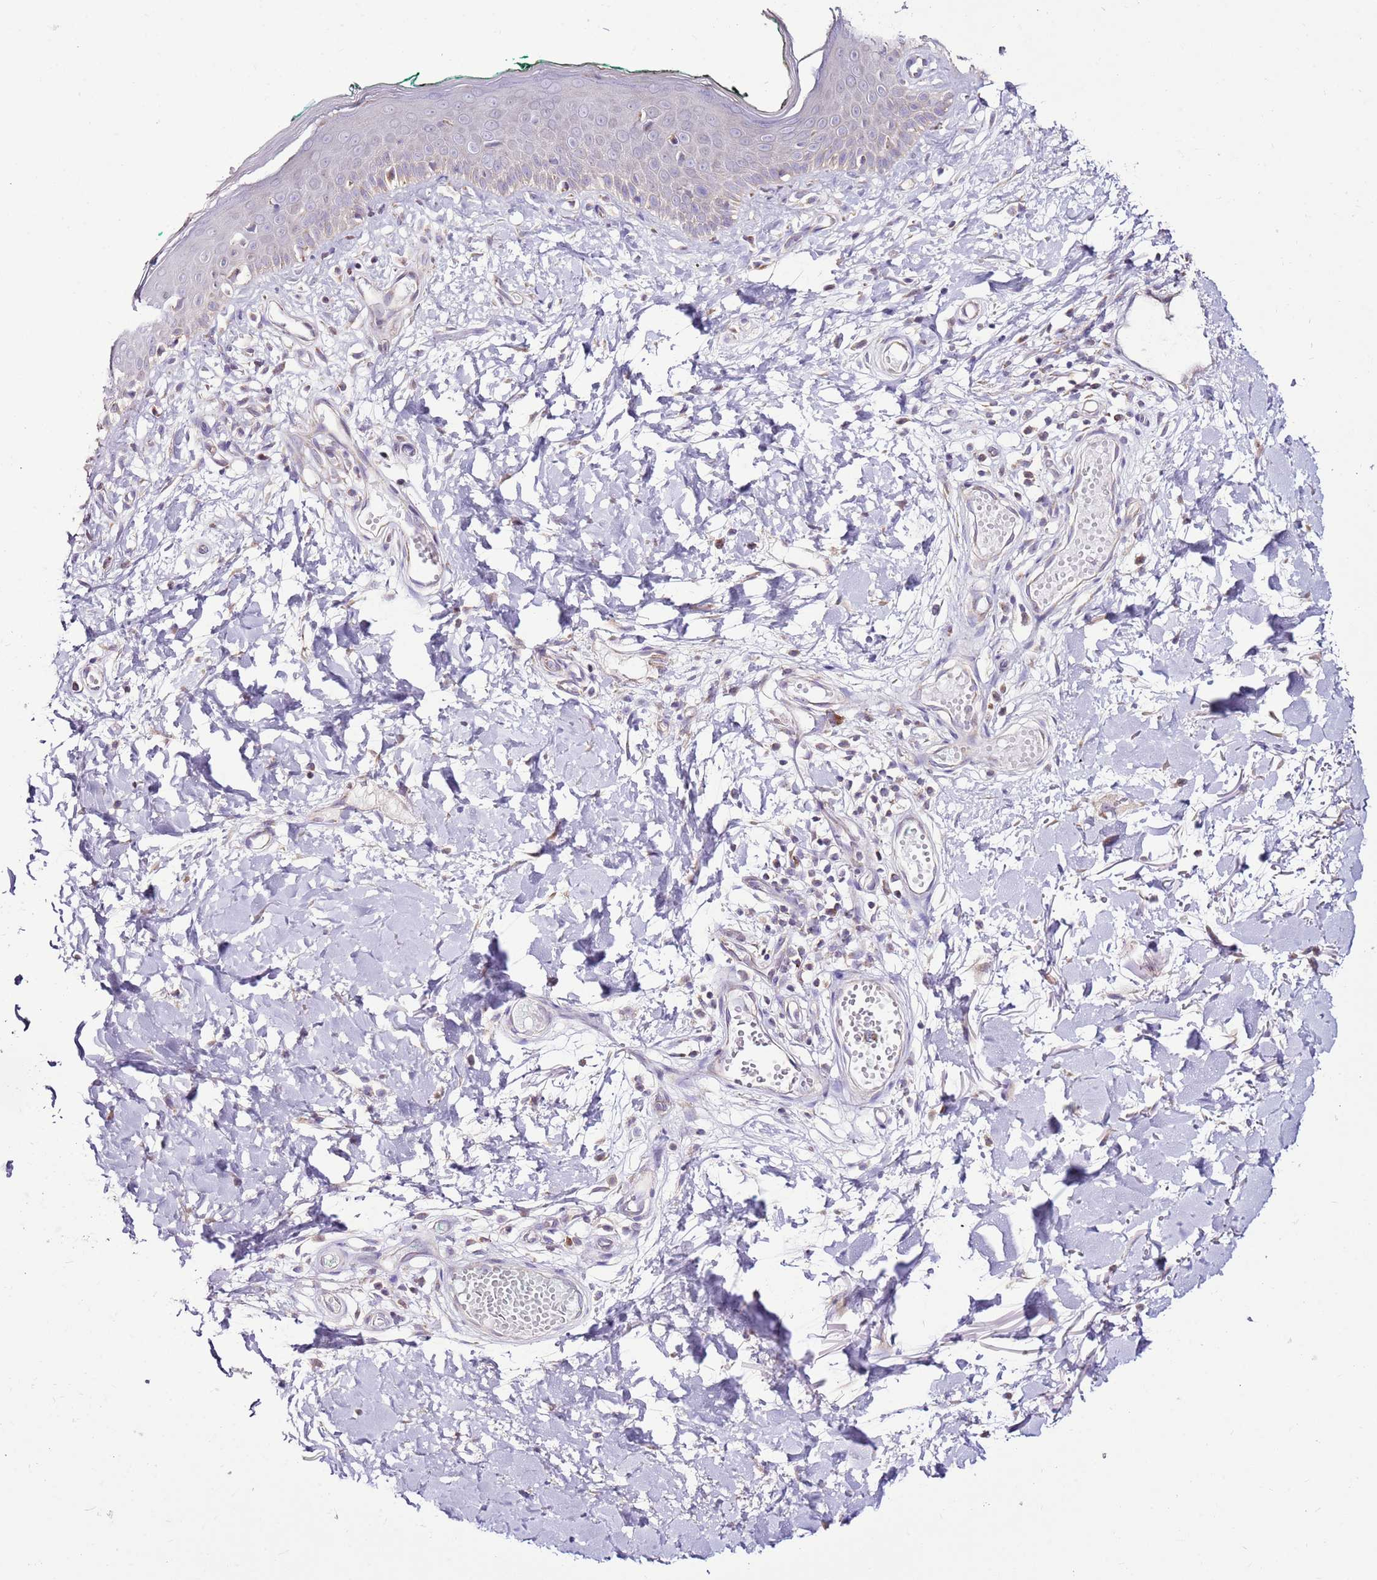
{"staining": {"intensity": "weak", "quantity": ">75%", "location": "cytoplasmic/membranous"}, "tissue": "skin", "cell_type": "Fibroblasts", "image_type": "normal", "snomed": [{"axis": "morphology", "description": "Normal tissue, NOS"}, {"axis": "morphology", "description": "Malignant melanoma, NOS"}, {"axis": "topography", "description": "Skin"}], "caption": "The immunohistochemical stain shows weak cytoplasmic/membranous positivity in fibroblasts of normal skin. Ihc stains the protein of interest in brown and the nuclei are stained blue.", "gene": "MRPL36", "patient": {"sex": "male", "age": 62}}